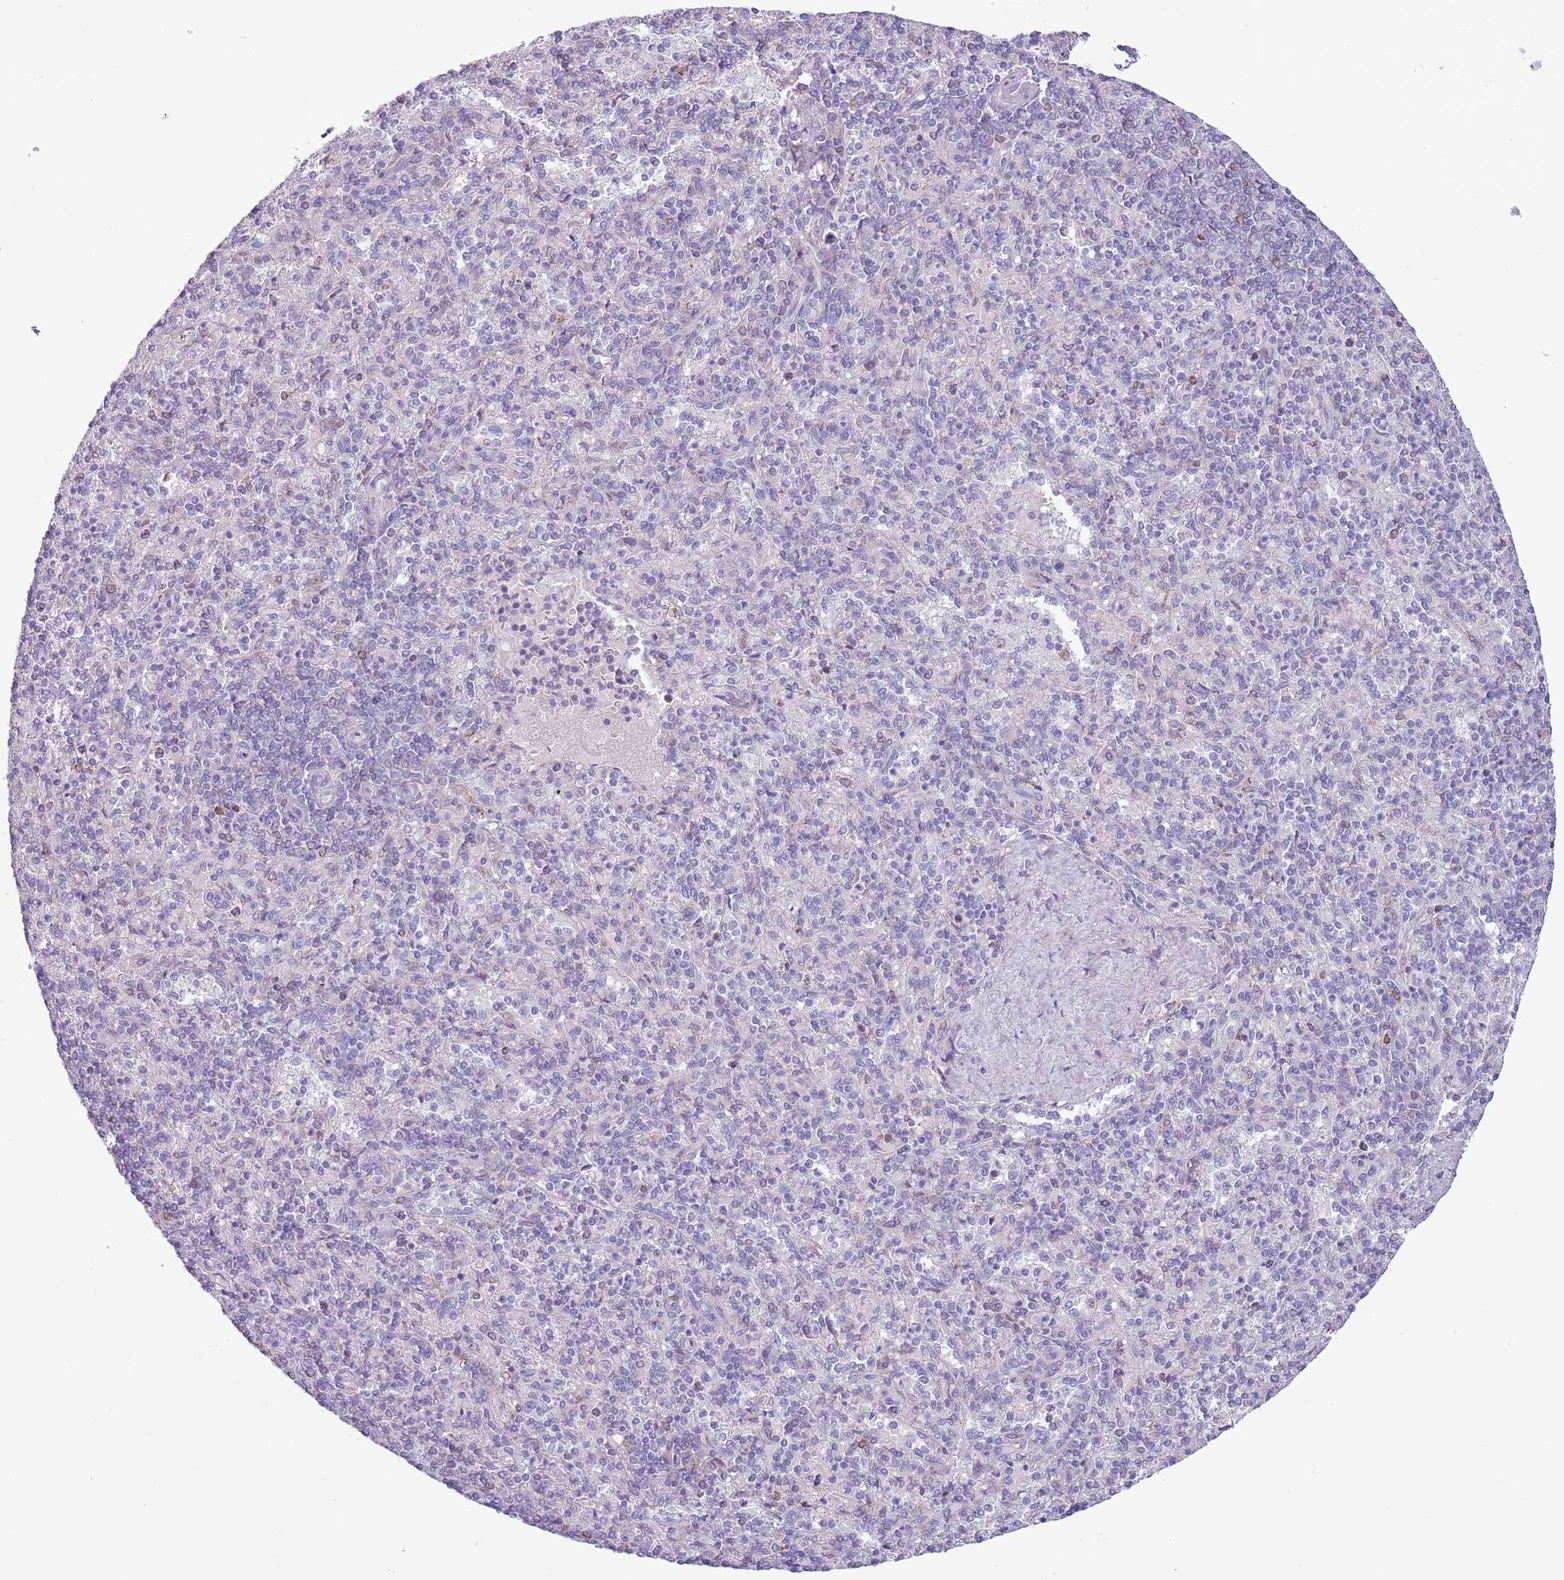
{"staining": {"intensity": "negative", "quantity": "none", "location": "none"}, "tissue": "spleen", "cell_type": "Cells in red pulp", "image_type": "normal", "snomed": [{"axis": "morphology", "description": "Normal tissue, NOS"}, {"axis": "topography", "description": "Spleen"}], "caption": "This micrograph is of unremarkable spleen stained with immunohistochemistry (IHC) to label a protein in brown with the nuclei are counter-stained blue. There is no expression in cells in red pulp. (DAB immunohistochemistry visualized using brightfield microscopy, high magnification).", "gene": "ZNF697", "patient": {"sex": "male", "age": 82}}